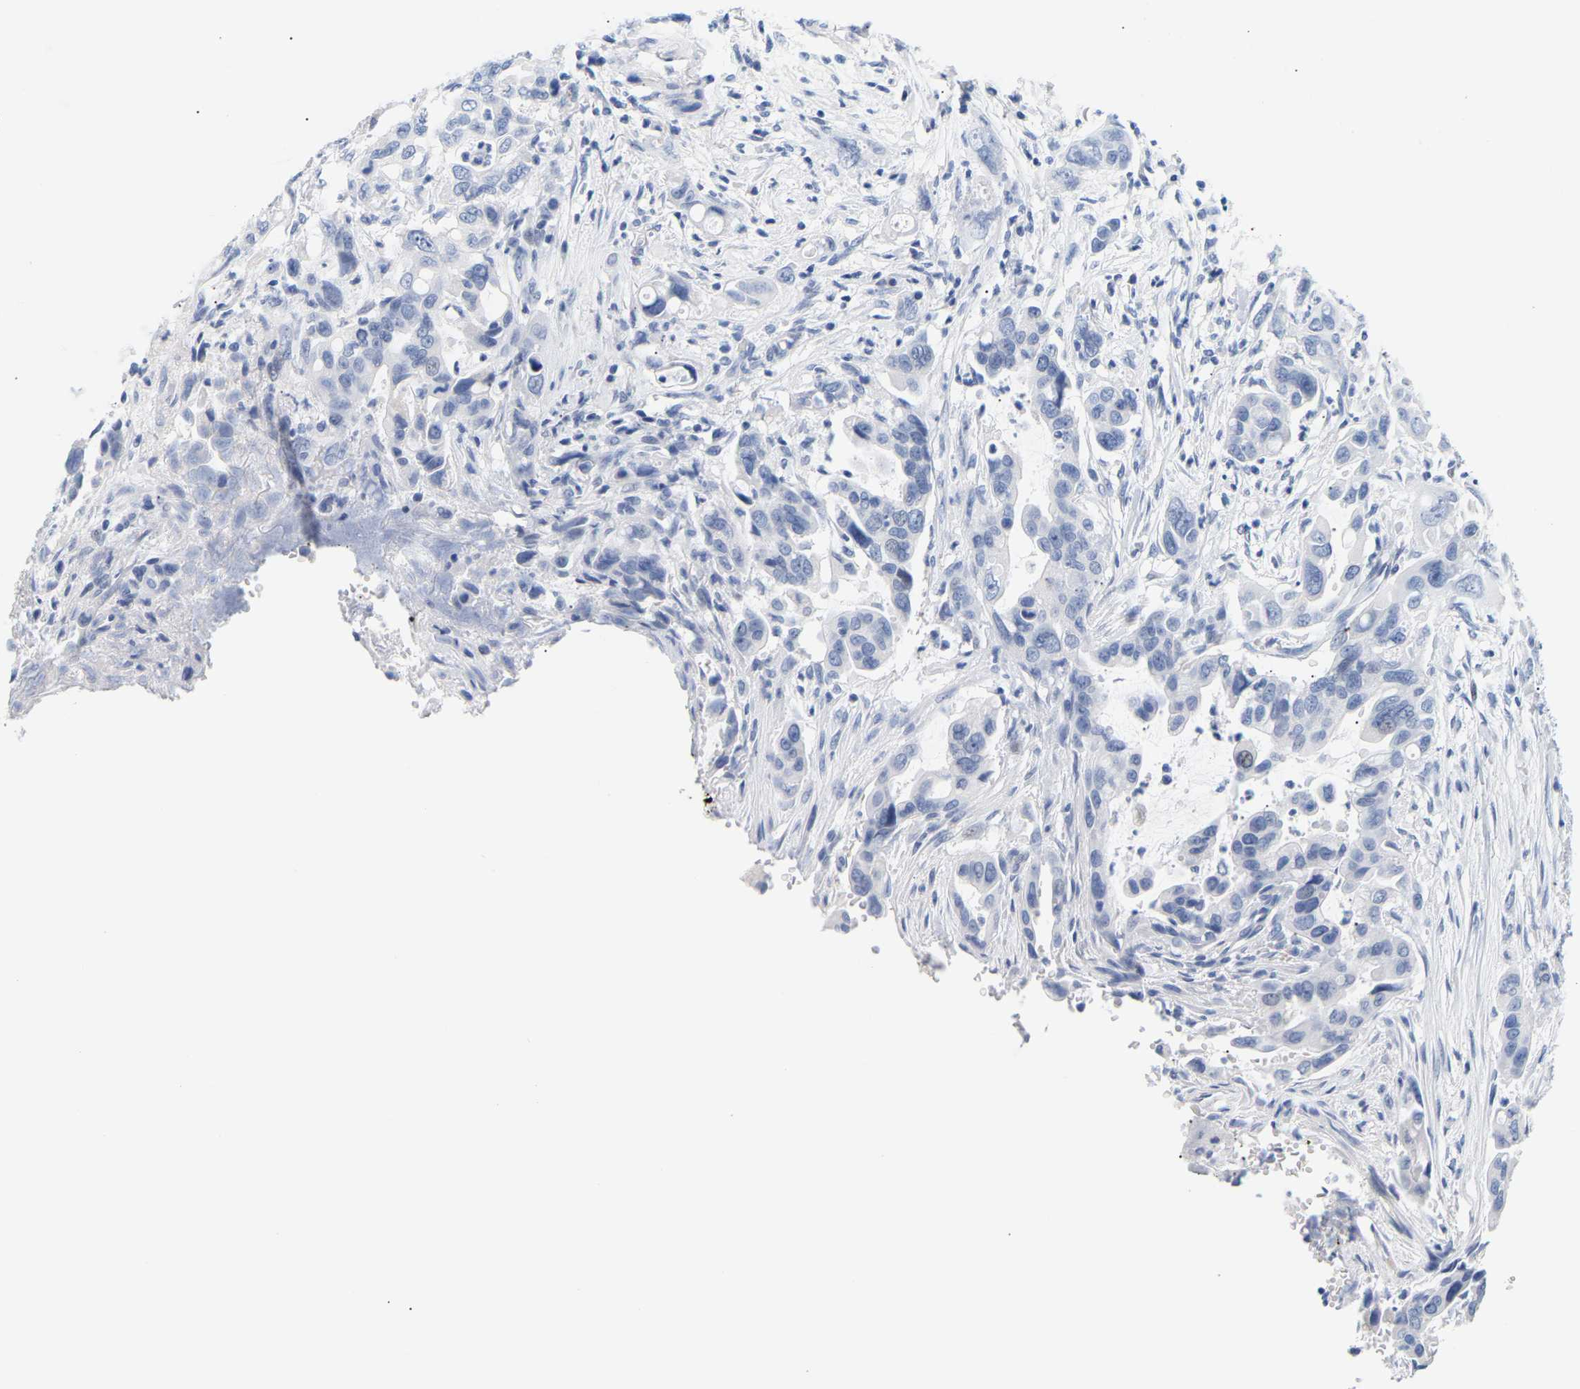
{"staining": {"intensity": "negative", "quantity": "none", "location": "none"}, "tissue": "pancreatic cancer", "cell_type": "Tumor cells", "image_type": "cancer", "snomed": [{"axis": "morphology", "description": "Adenocarcinoma, NOS"}, {"axis": "topography", "description": "Pancreas"}], "caption": "Human pancreatic cancer (adenocarcinoma) stained for a protein using immunohistochemistry reveals no staining in tumor cells.", "gene": "SPINK2", "patient": {"sex": "female", "age": 70}}